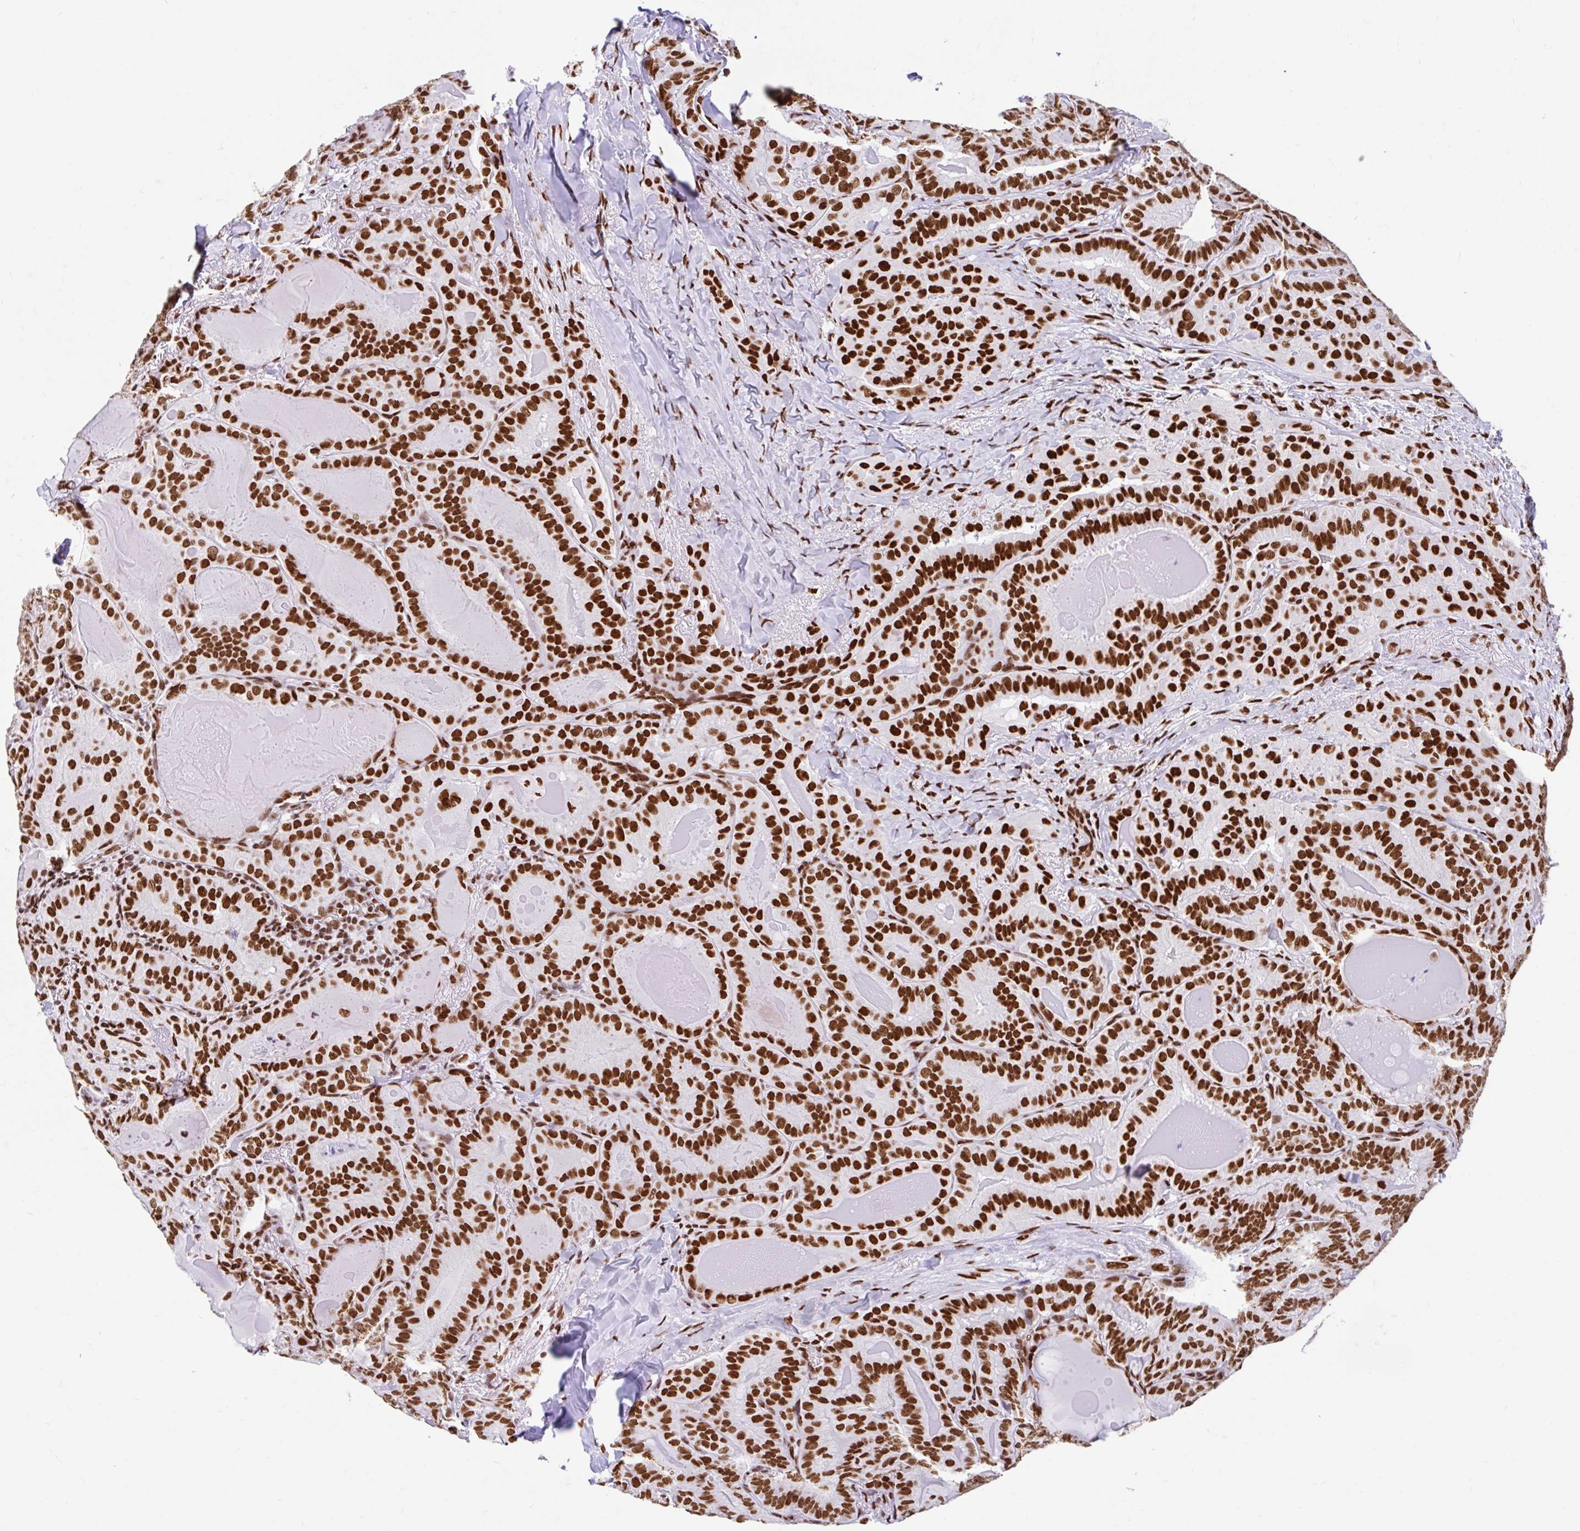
{"staining": {"intensity": "strong", "quantity": ">75%", "location": "nuclear"}, "tissue": "thyroid cancer", "cell_type": "Tumor cells", "image_type": "cancer", "snomed": [{"axis": "morphology", "description": "Papillary adenocarcinoma, NOS"}, {"axis": "topography", "description": "Thyroid gland"}], "caption": "This is an image of IHC staining of thyroid cancer, which shows strong positivity in the nuclear of tumor cells.", "gene": "KHDRBS1", "patient": {"sex": "female", "age": 68}}